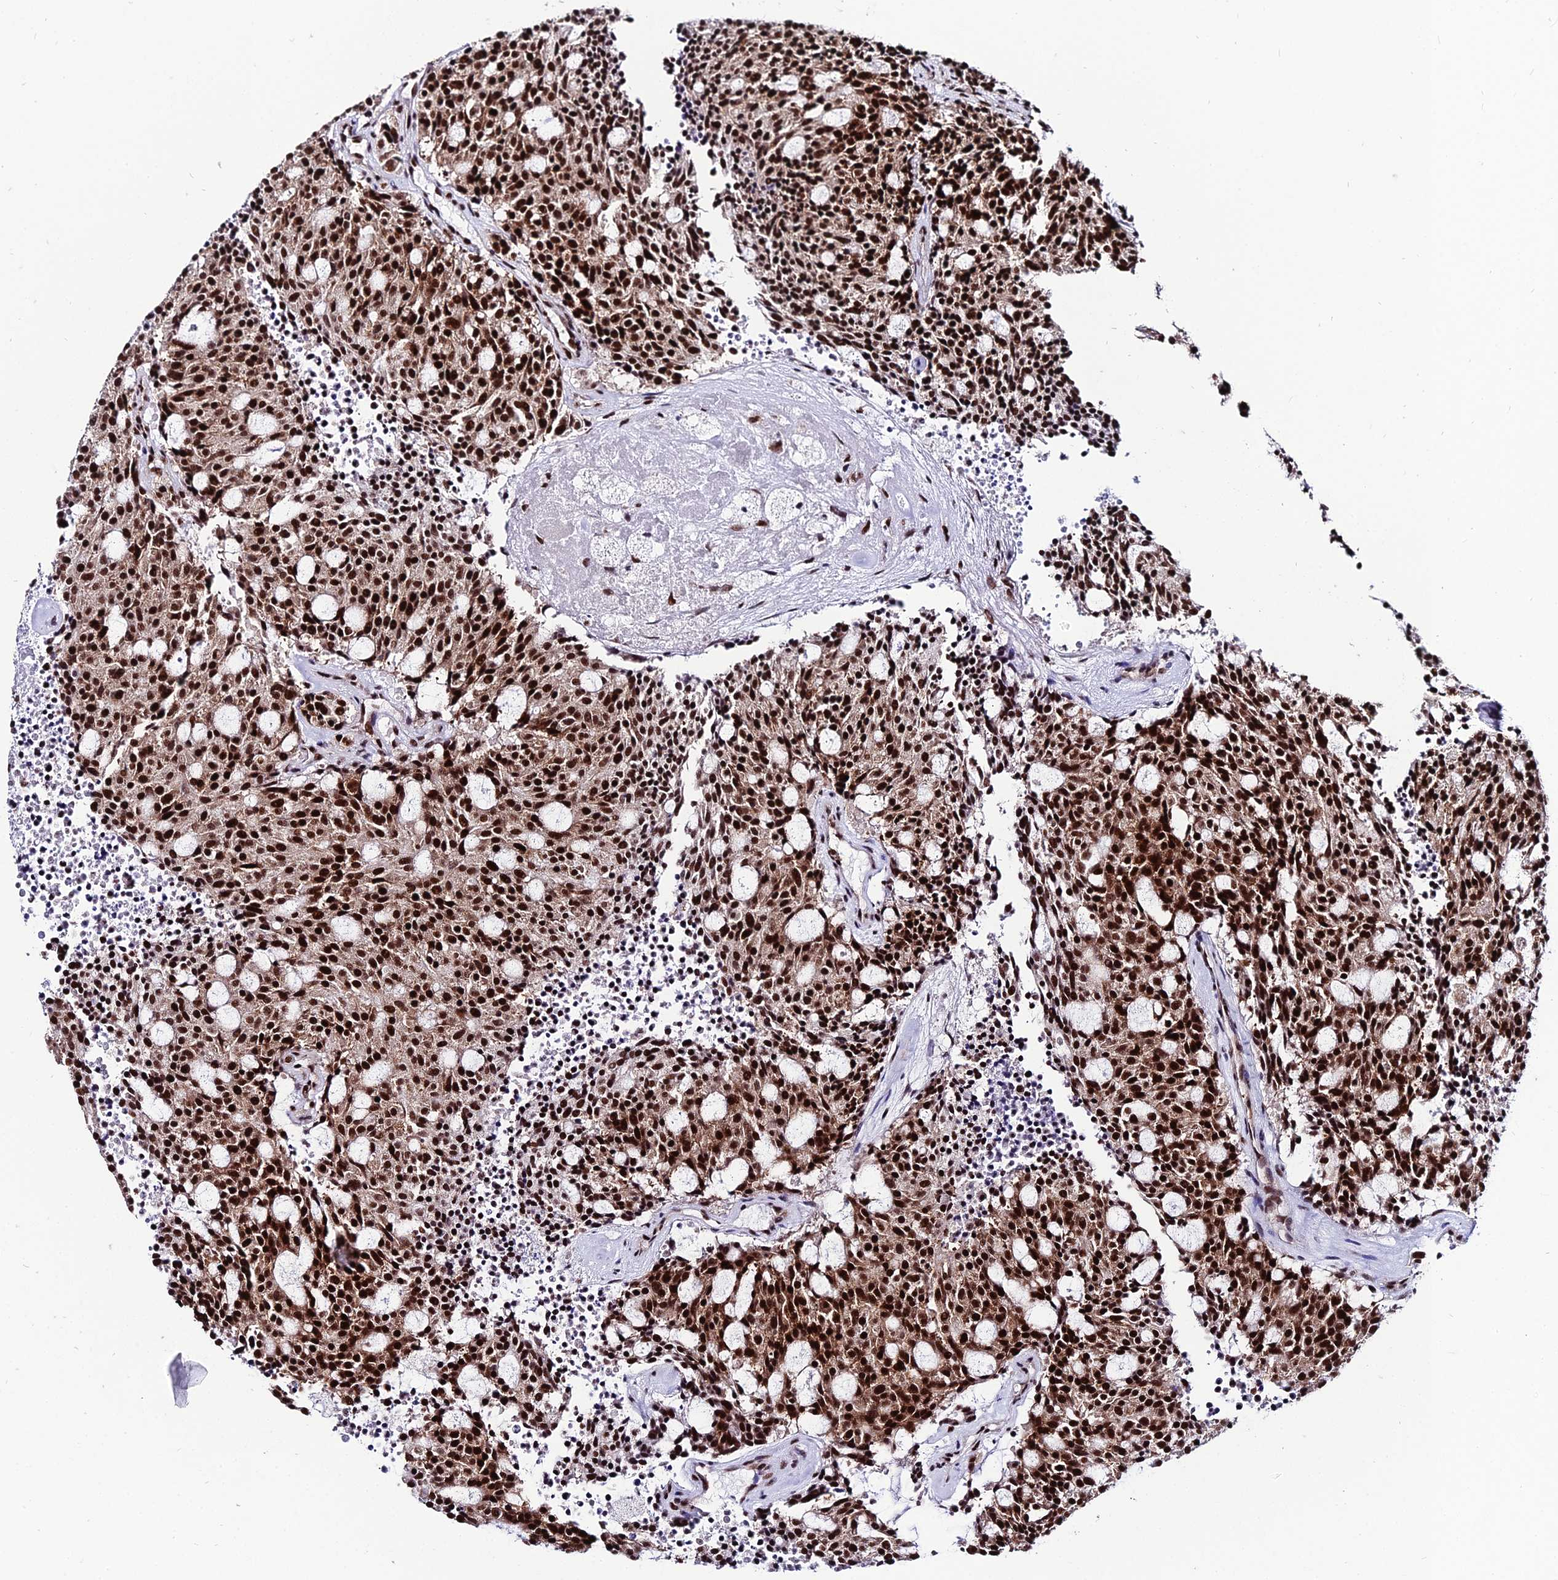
{"staining": {"intensity": "strong", "quantity": ">75%", "location": "nuclear"}, "tissue": "carcinoid", "cell_type": "Tumor cells", "image_type": "cancer", "snomed": [{"axis": "morphology", "description": "Carcinoid, malignant, NOS"}, {"axis": "topography", "description": "Pancreas"}], "caption": "Carcinoid tissue reveals strong nuclear positivity in approximately >75% of tumor cells", "gene": "HNRNPH1", "patient": {"sex": "female", "age": 54}}